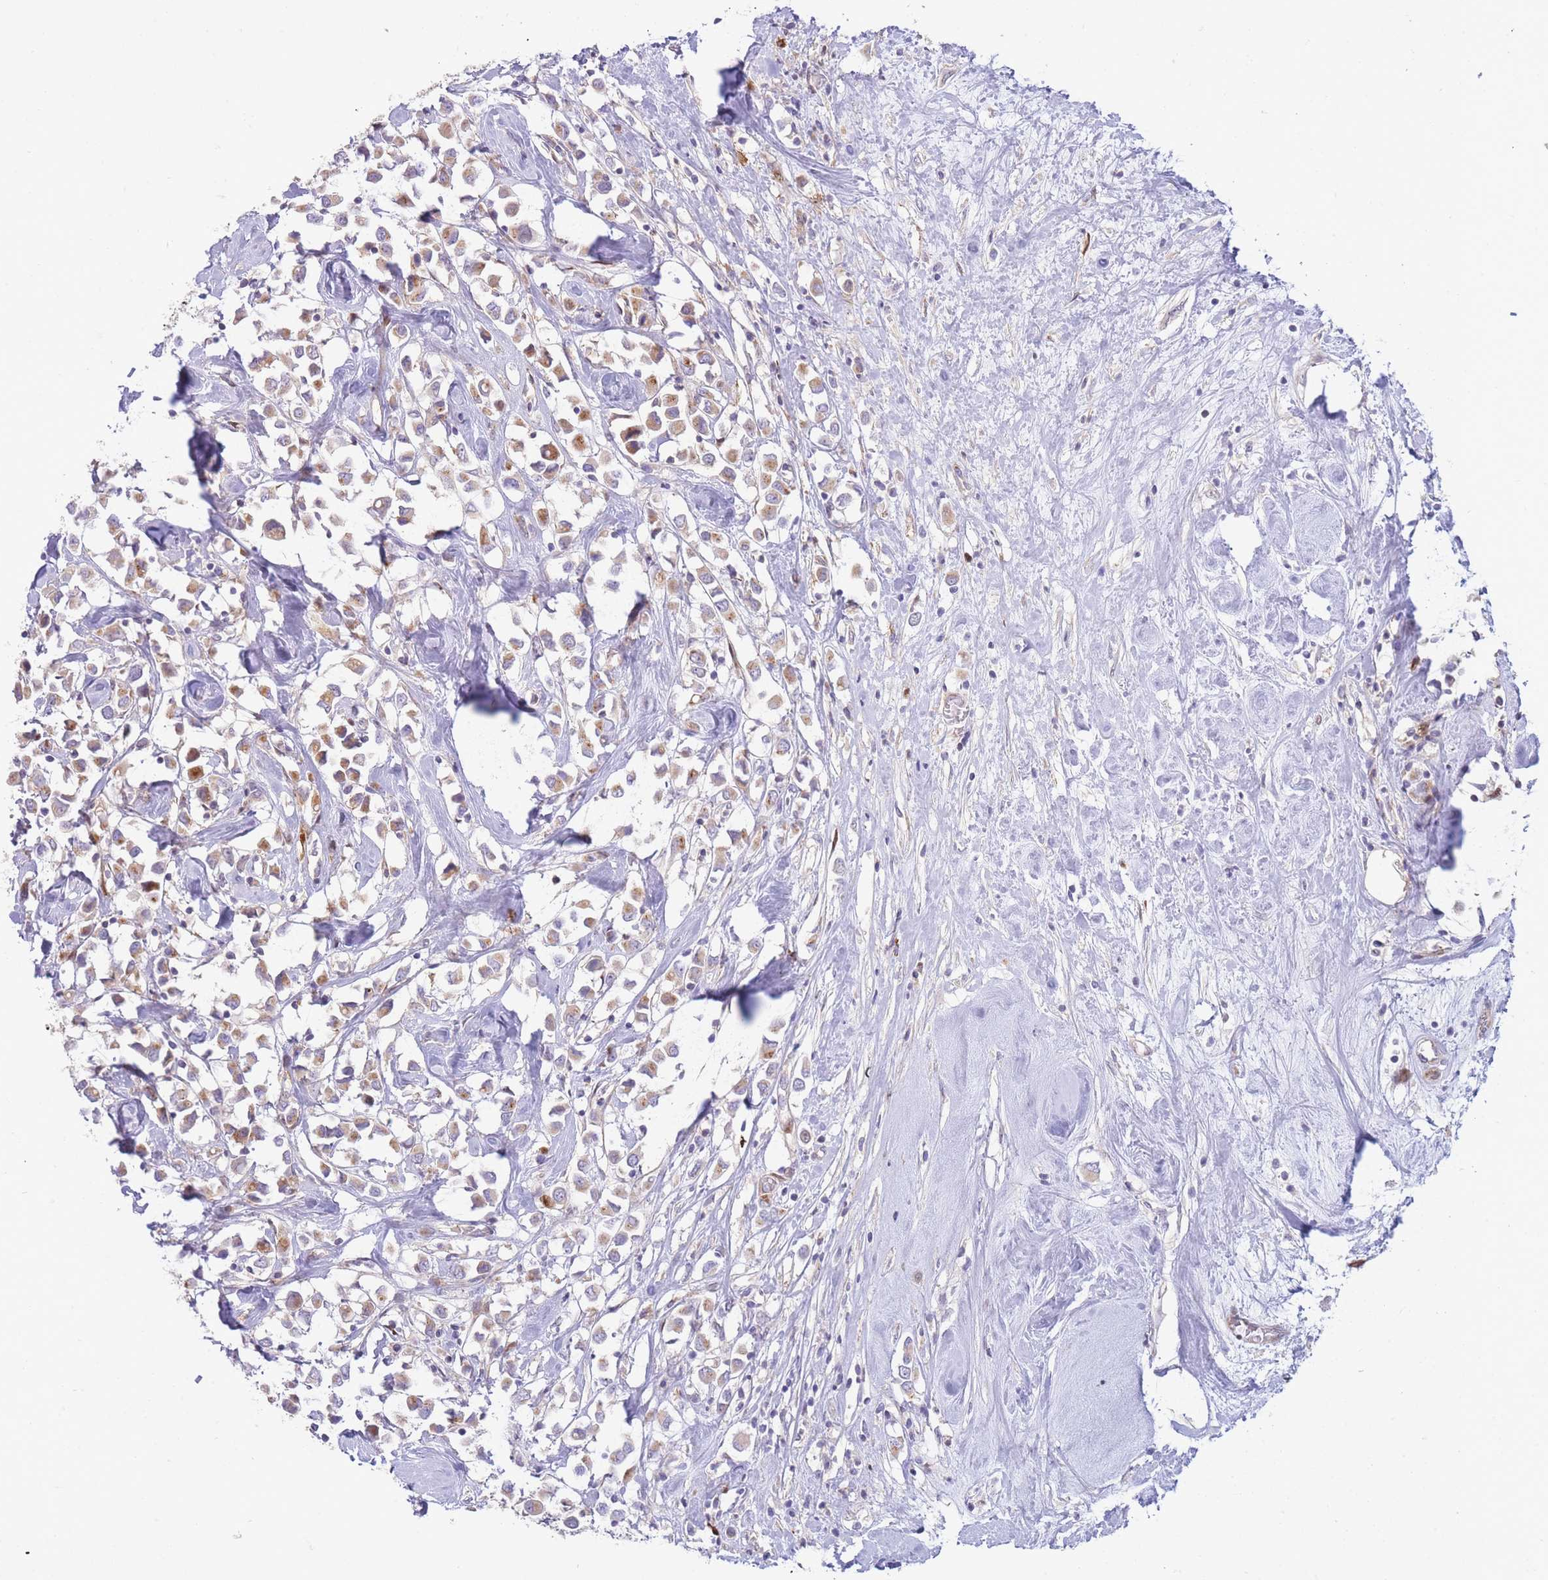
{"staining": {"intensity": "moderate", "quantity": "25%-75%", "location": "cytoplasmic/membranous"}, "tissue": "breast cancer", "cell_type": "Tumor cells", "image_type": "cancer", "snomed": [{"axis": "morphology", "description": "Duct carcinoma"}, {"axis": "topography", "description": "Breast"}], "caption": "Moderate cytoplasmic/membranous positivity is identified in about 25%-75% of tumor cells in breast infiltrating ductal carcinoma.", "gene": "ATP5MC2", "patient": {"sex": "female", "age": 61}}